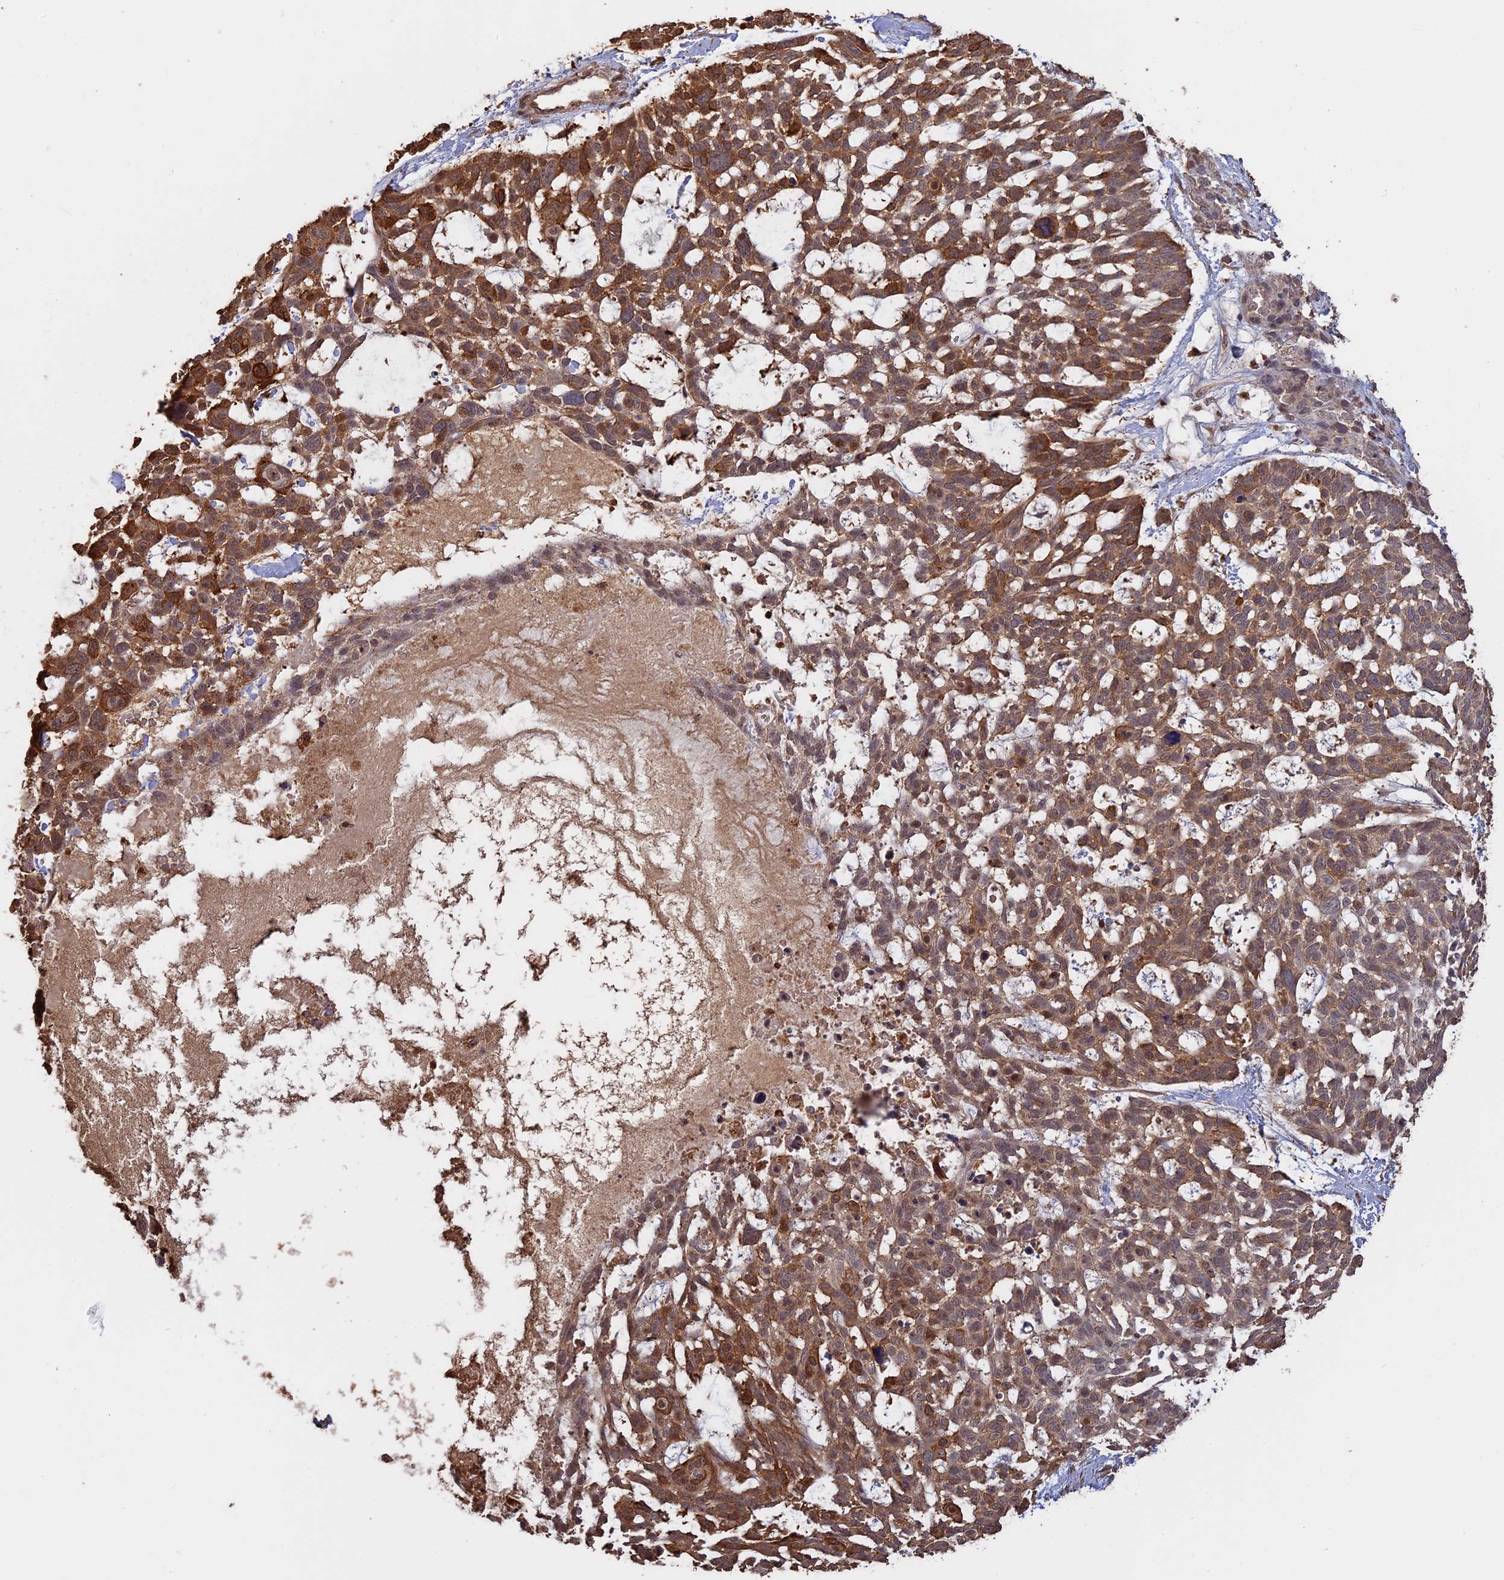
{"staining": {"intensity": "moderate", "quantity": ">75%", "location": "cytoplasmic/membranous,nuclear"}, "tissue": "skin cancer", "cell_type": "Tumor cells", "image_type": "cancer", "snomed": [{"axis": "morphology", "description": "Basal cell carcinoma"}, {"axis": "topography", "description": "Skin"}], "caption": "Skin basal cell carcinoma stained for a protein (brown) reveals moderate cytoplasmic/membranous and nuclear positive staining in about >75% of tumor cells.", "gene": "FAM210B", "patient": {"sex": "male", "age": 88}}